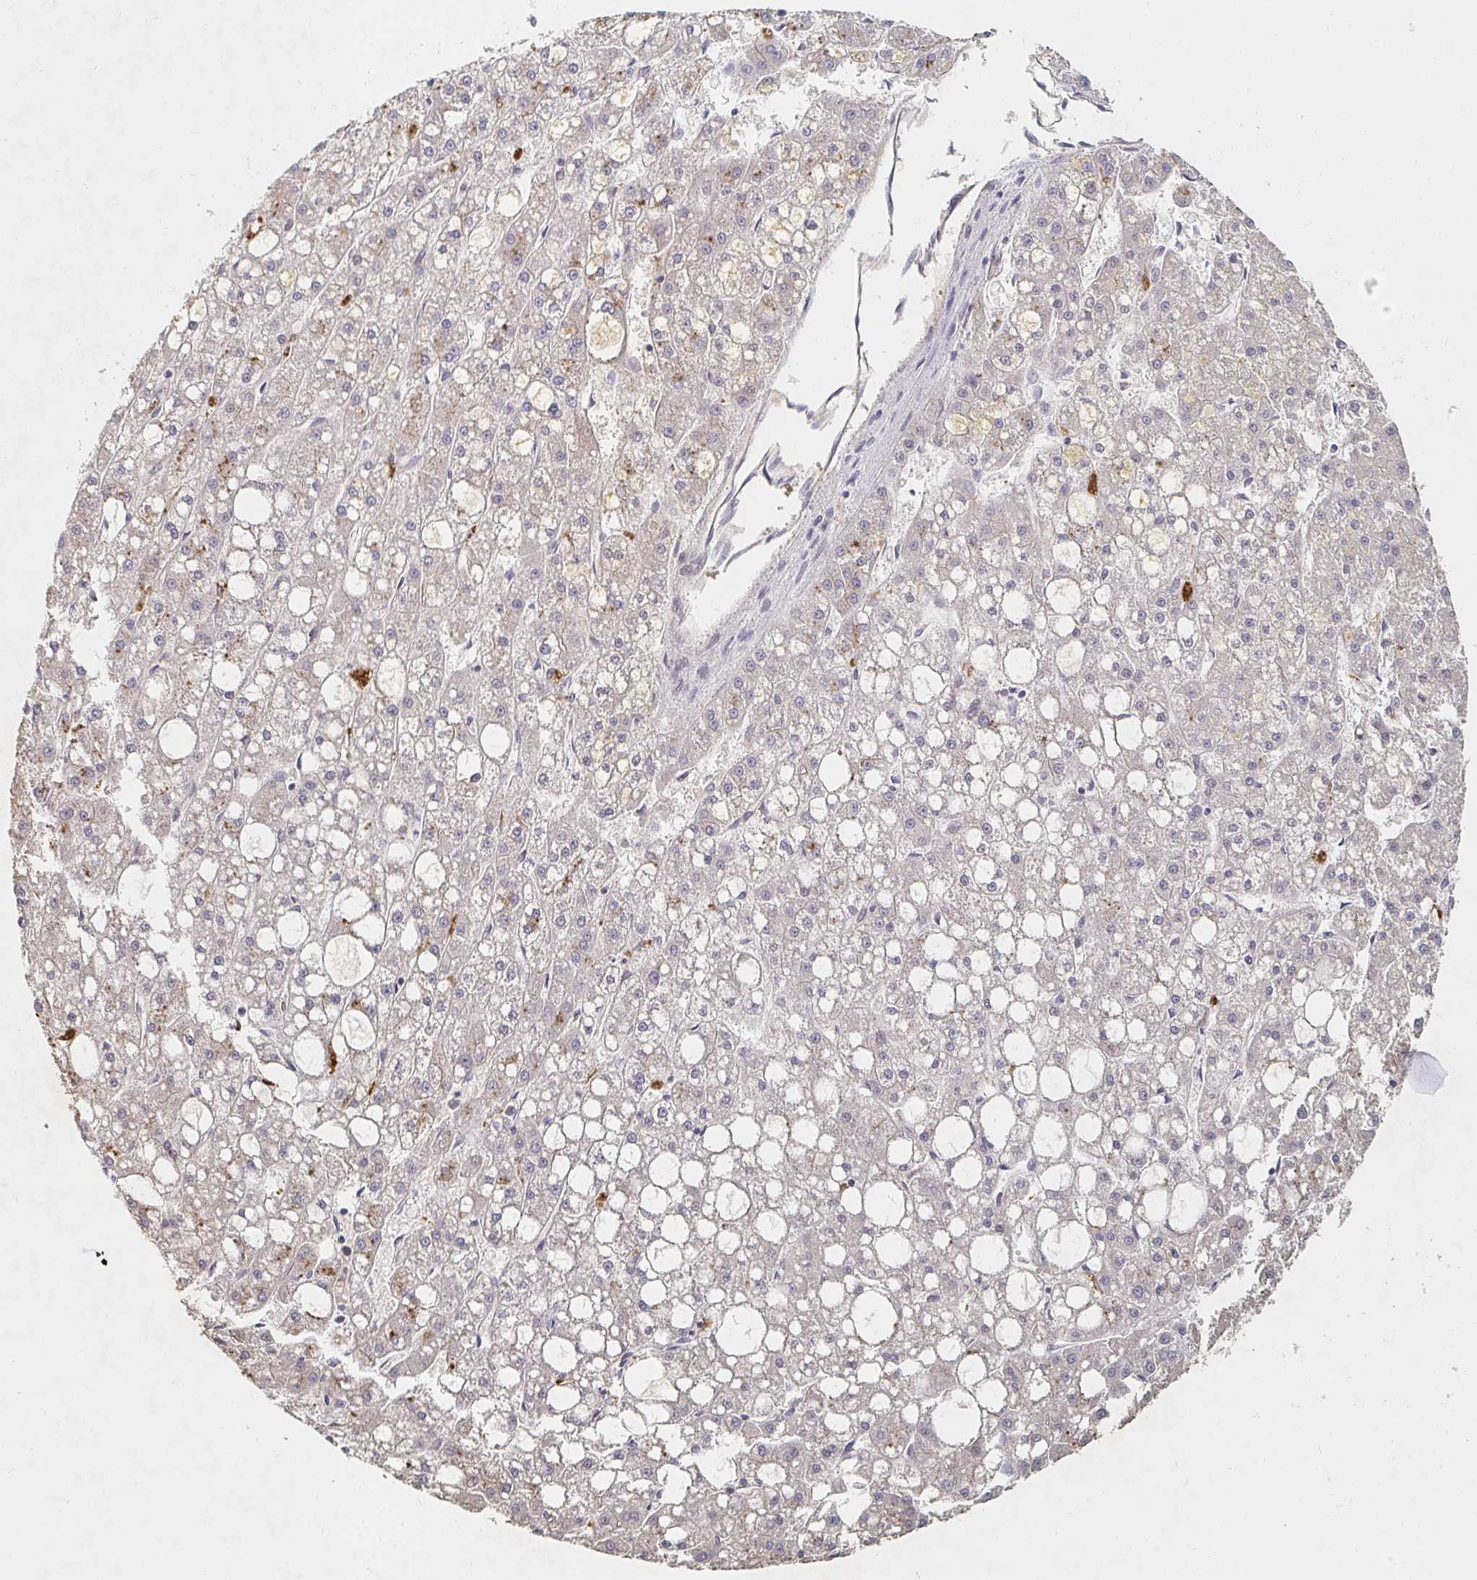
{"staining": {"intensity": "negative", "quantity": "none", "location": "none"}, "tissue": "liver cancer", "cell_type": "Tumor cells", "image_type": "cancer", "snomed": [{"axis": "morphology", "description": "Carcinoma, Hepatocellular, NOS"}, {"axis": "topography", "description": "Liver"}], "caption": "This histopathology image is of liver cancer (hepatocellular carcinoma) stained with IHC to label a protein in brown with the nuclei are counter-stained blue. There is no staining in tumor cells.", "gene": "NME9", "patient": {"sex": "male", "age": 67}}